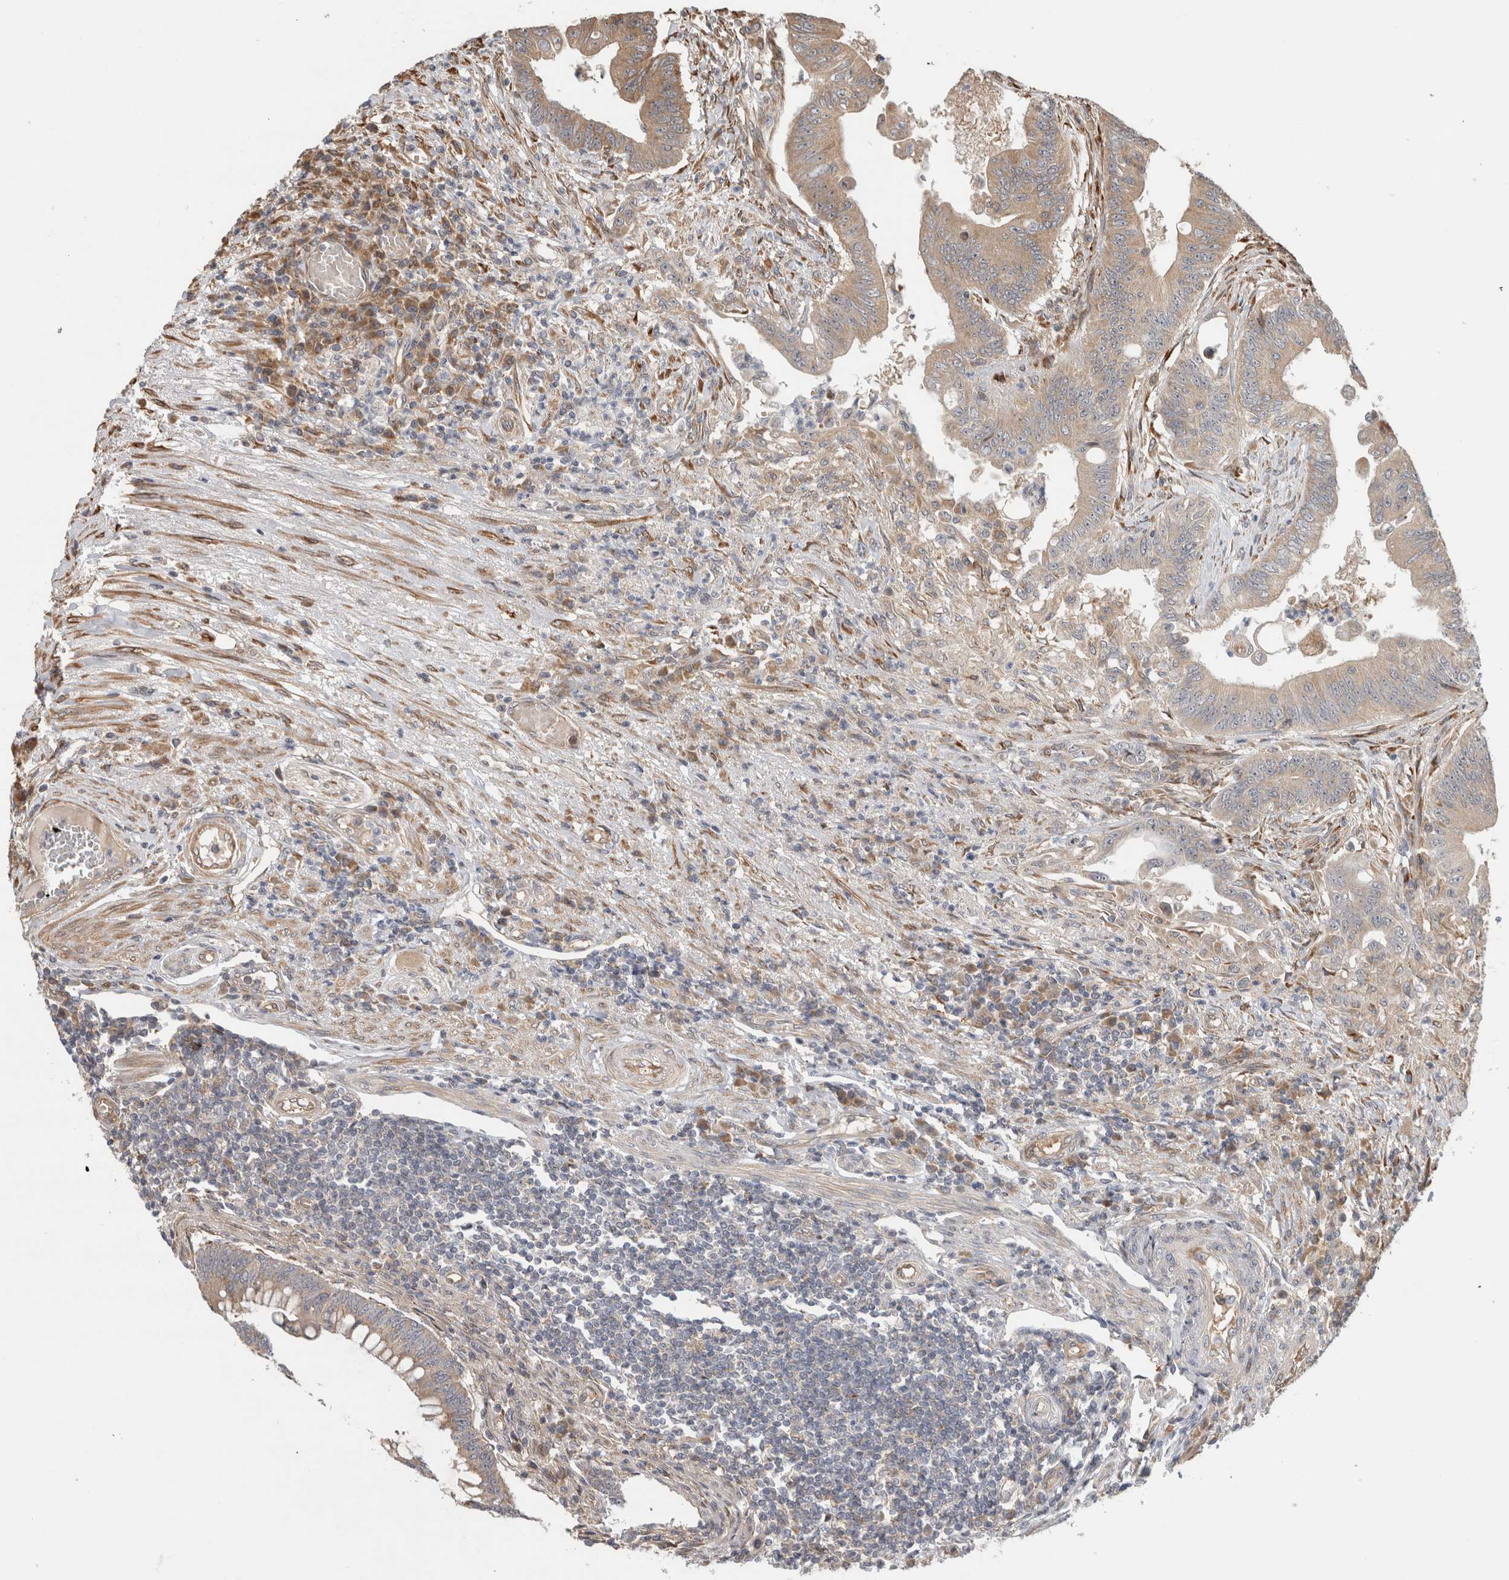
{"staining": {"intensity": "weak", "quantity": ">75%", "location": "cytoplasmic/membranous"}, "tissue": "colorectal cancer", "cell_type": "Tumor cells", "image_type": "cancer", "snomed": [{"axis": "morphology", "description": "Adenoma, NOS"}, {"axis": "morphology", "description": "Adenocarcinoma, NOS"}, {"axis": "topography", "description": "Colon"}], "caption": "Protein expression analysis of colorectal cancer exhibits weak cytoplasmic/membranous expression in about >75% of tumor cells.", "gene": "TUBD1", "patient": {"sex": "male", "age": 79}}